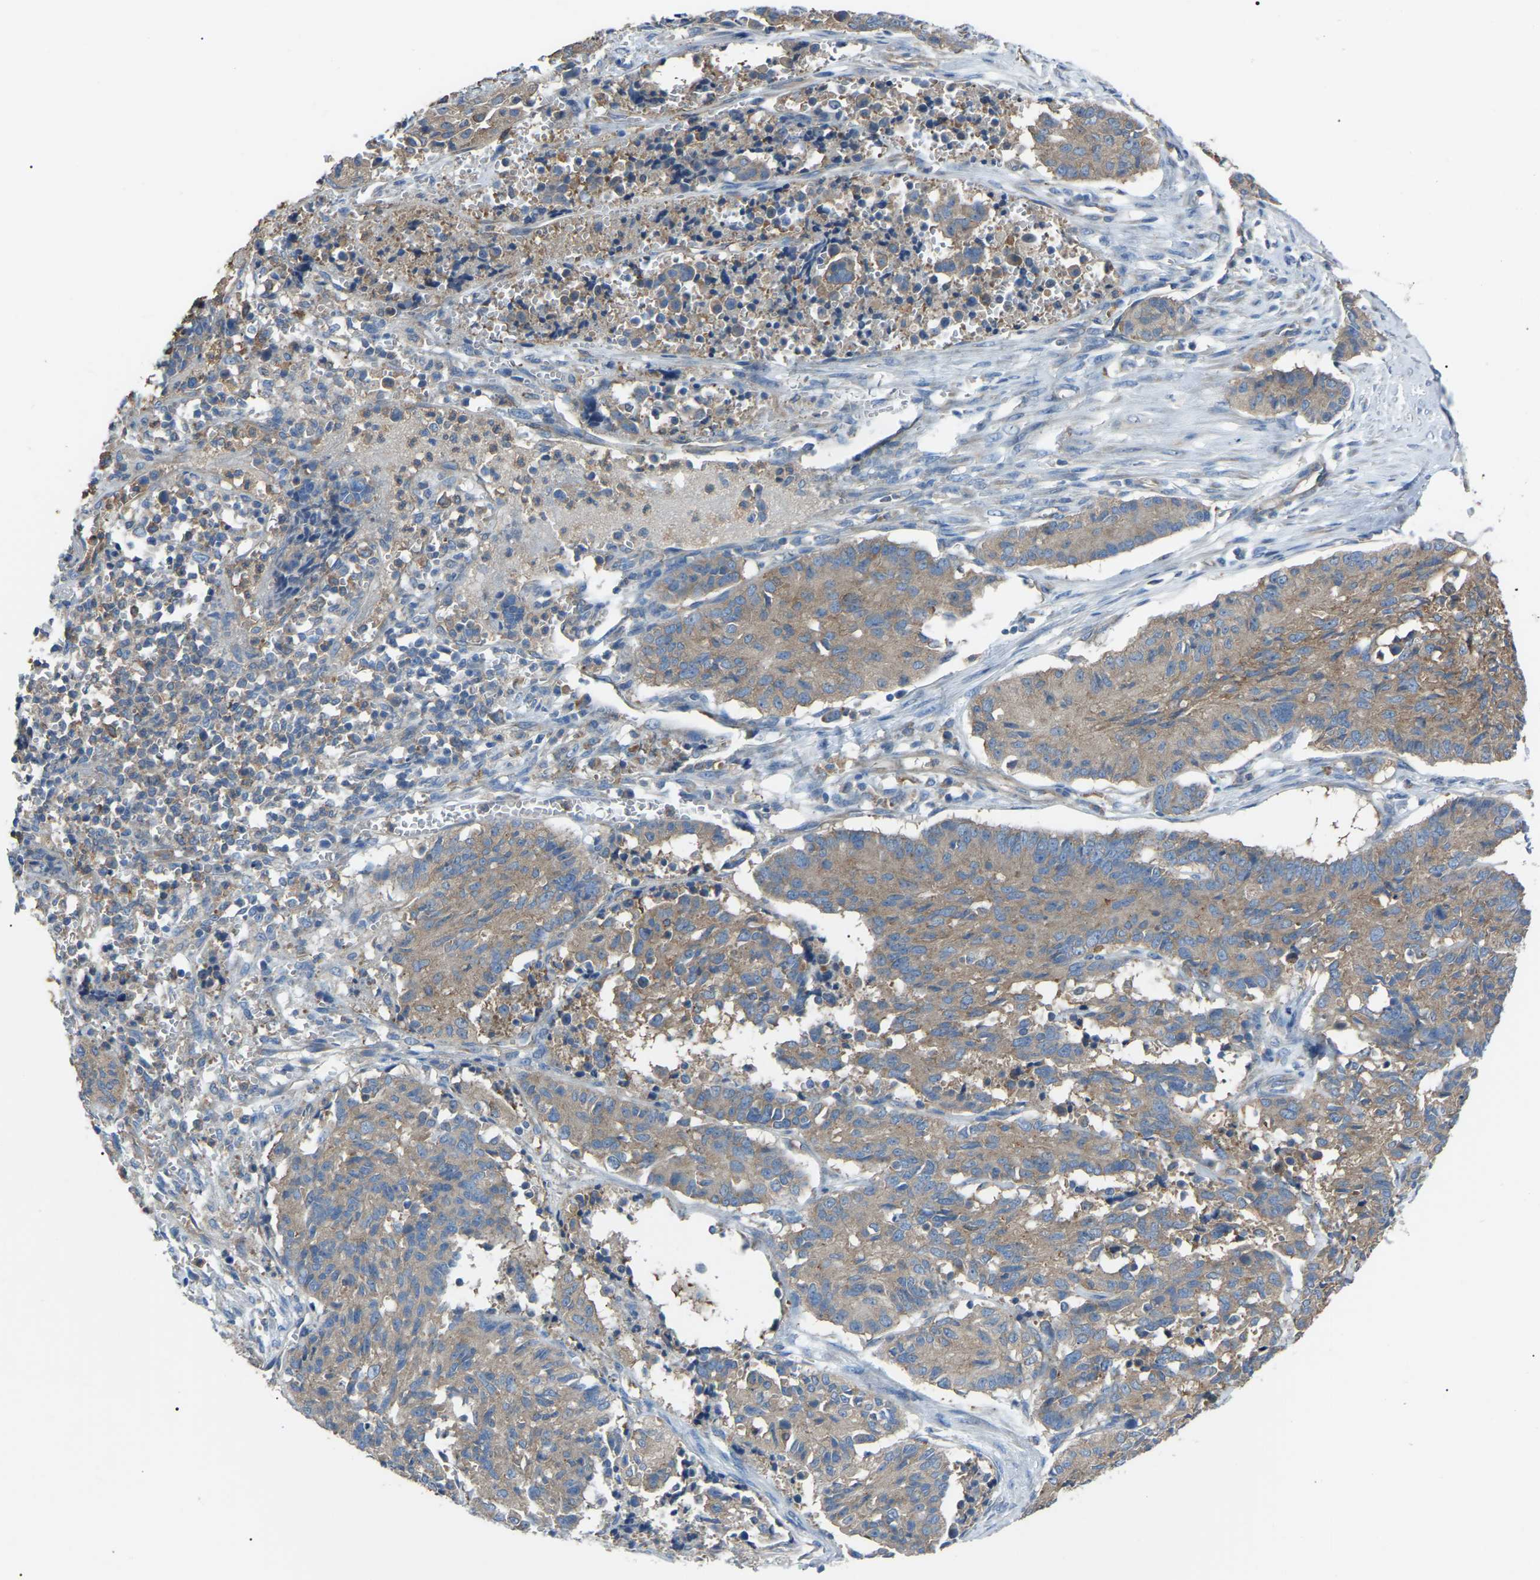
{"staining": {"intensity": "moderate", "quantity": ">75%", "location": "cytoplasmic/membranous"}, "tissue": "cervical cancer", "cell_type": "Tumor cells", "image_type": "cancer", "snomed": [{"axis": "morphology", "description": "Squamous cell carcinoma, NOS"}, {"axis": "topography", "description": "Cervix"}], "caption": "About >75% of tumor cells in squamous cell carcinoma (cervical) display moderate cytoplasmic/membranous protein expression as visualized by brown immunohistochemical staining.", "gene": "AIMP1", "patient": {"sex": "female", "age": 35}}